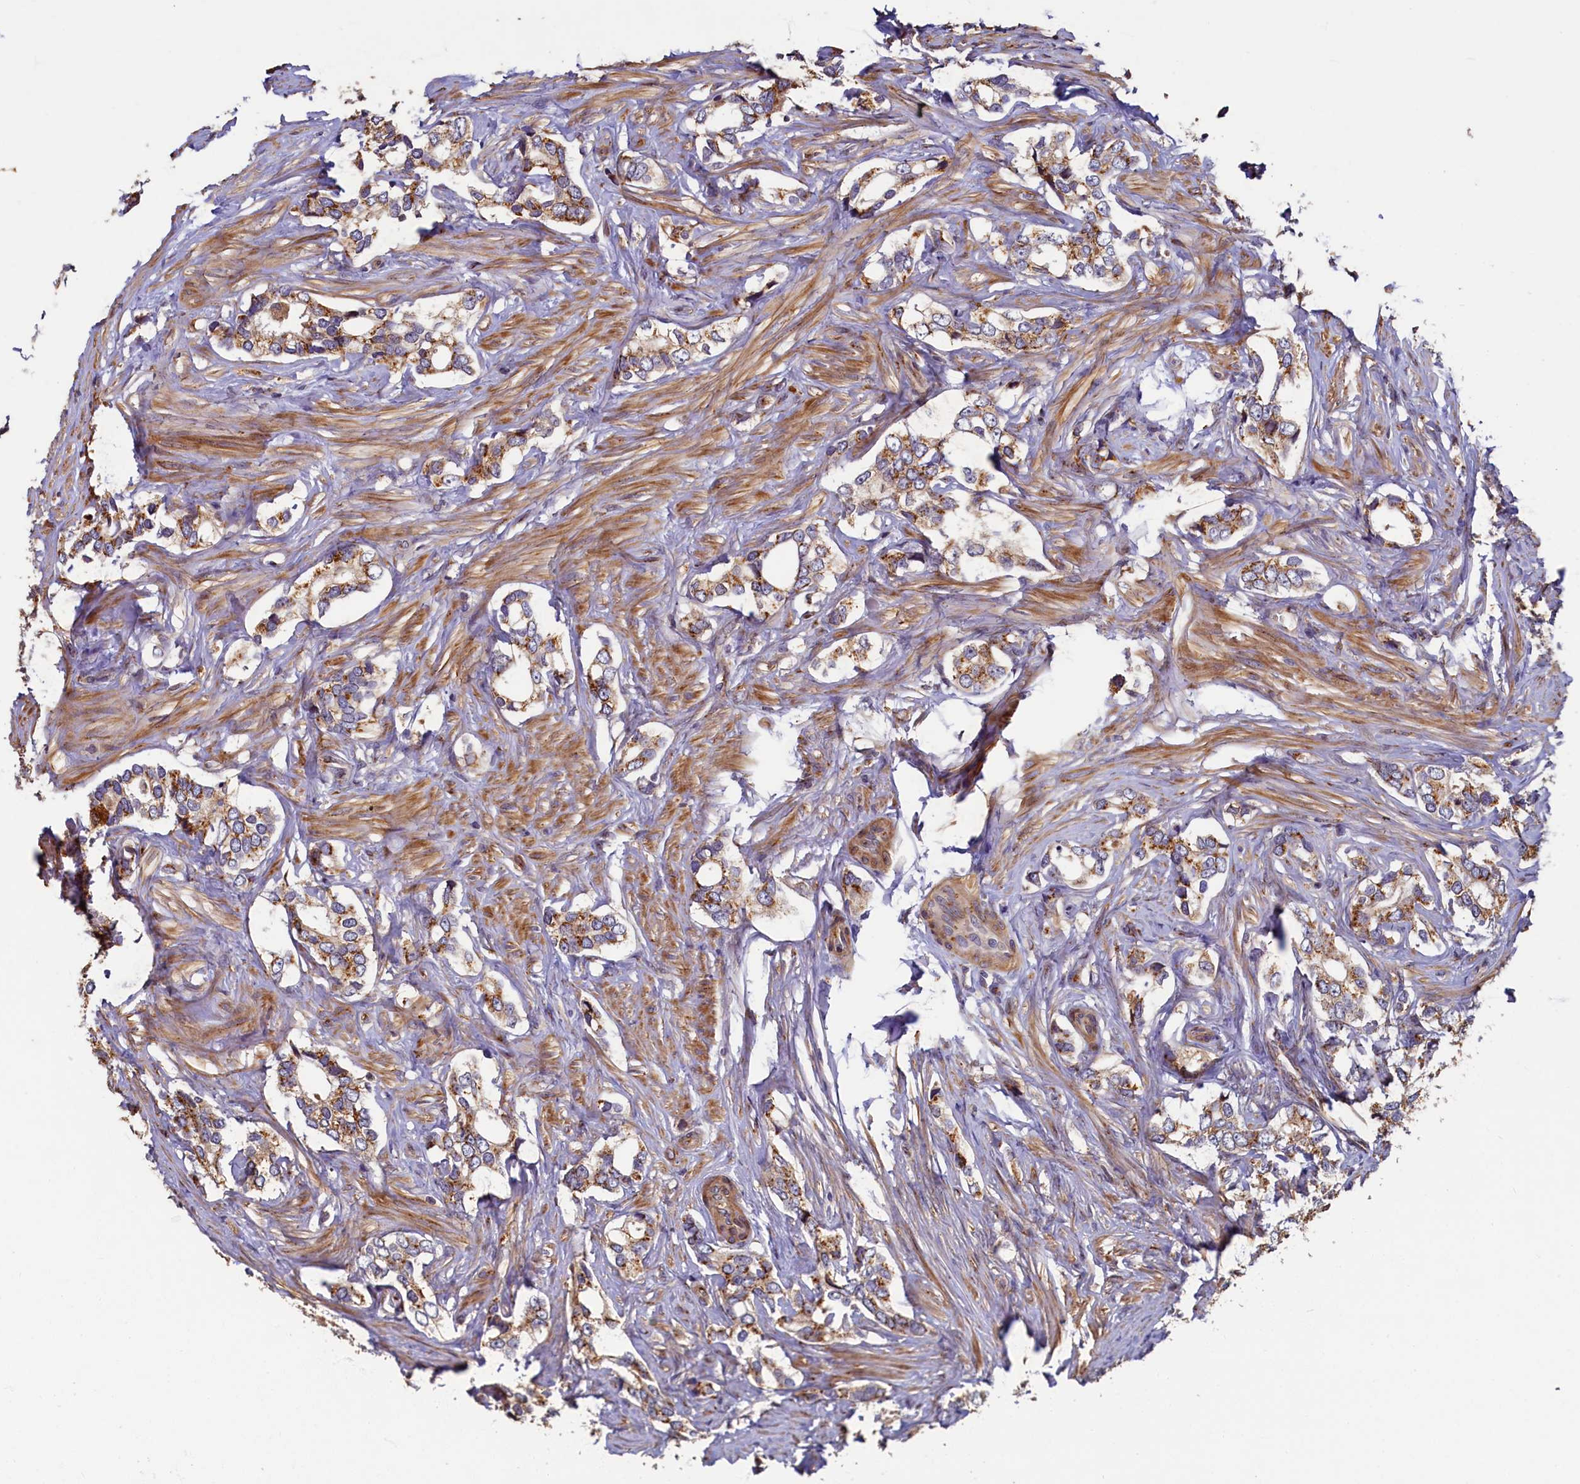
{"staining": {"intensity": "moderate", "quantity": ">75%", "location": "cytoplasmic/membranous"}, "tissue": "prostate cancer", "cell_type": "Tumor cells", "image_type": "cancer", "snomed": [{"axis": "morphology", "description": "Adenocarcinoma, High grade"}, {"axis": "topography", "description": "Prostate"}], "caption": "Immunohistochemistry histopathology image of neoplastic tissue: prostate cancer stained using IHC reveals medium levels of moderate protein expression localized specifically in the cytoplasmic/membranous of tumor cells, appearing as a cytoplasmic/membranous brown color.", "gene": "TMEM181", "patient": {"sex": "male", "age": 66}}